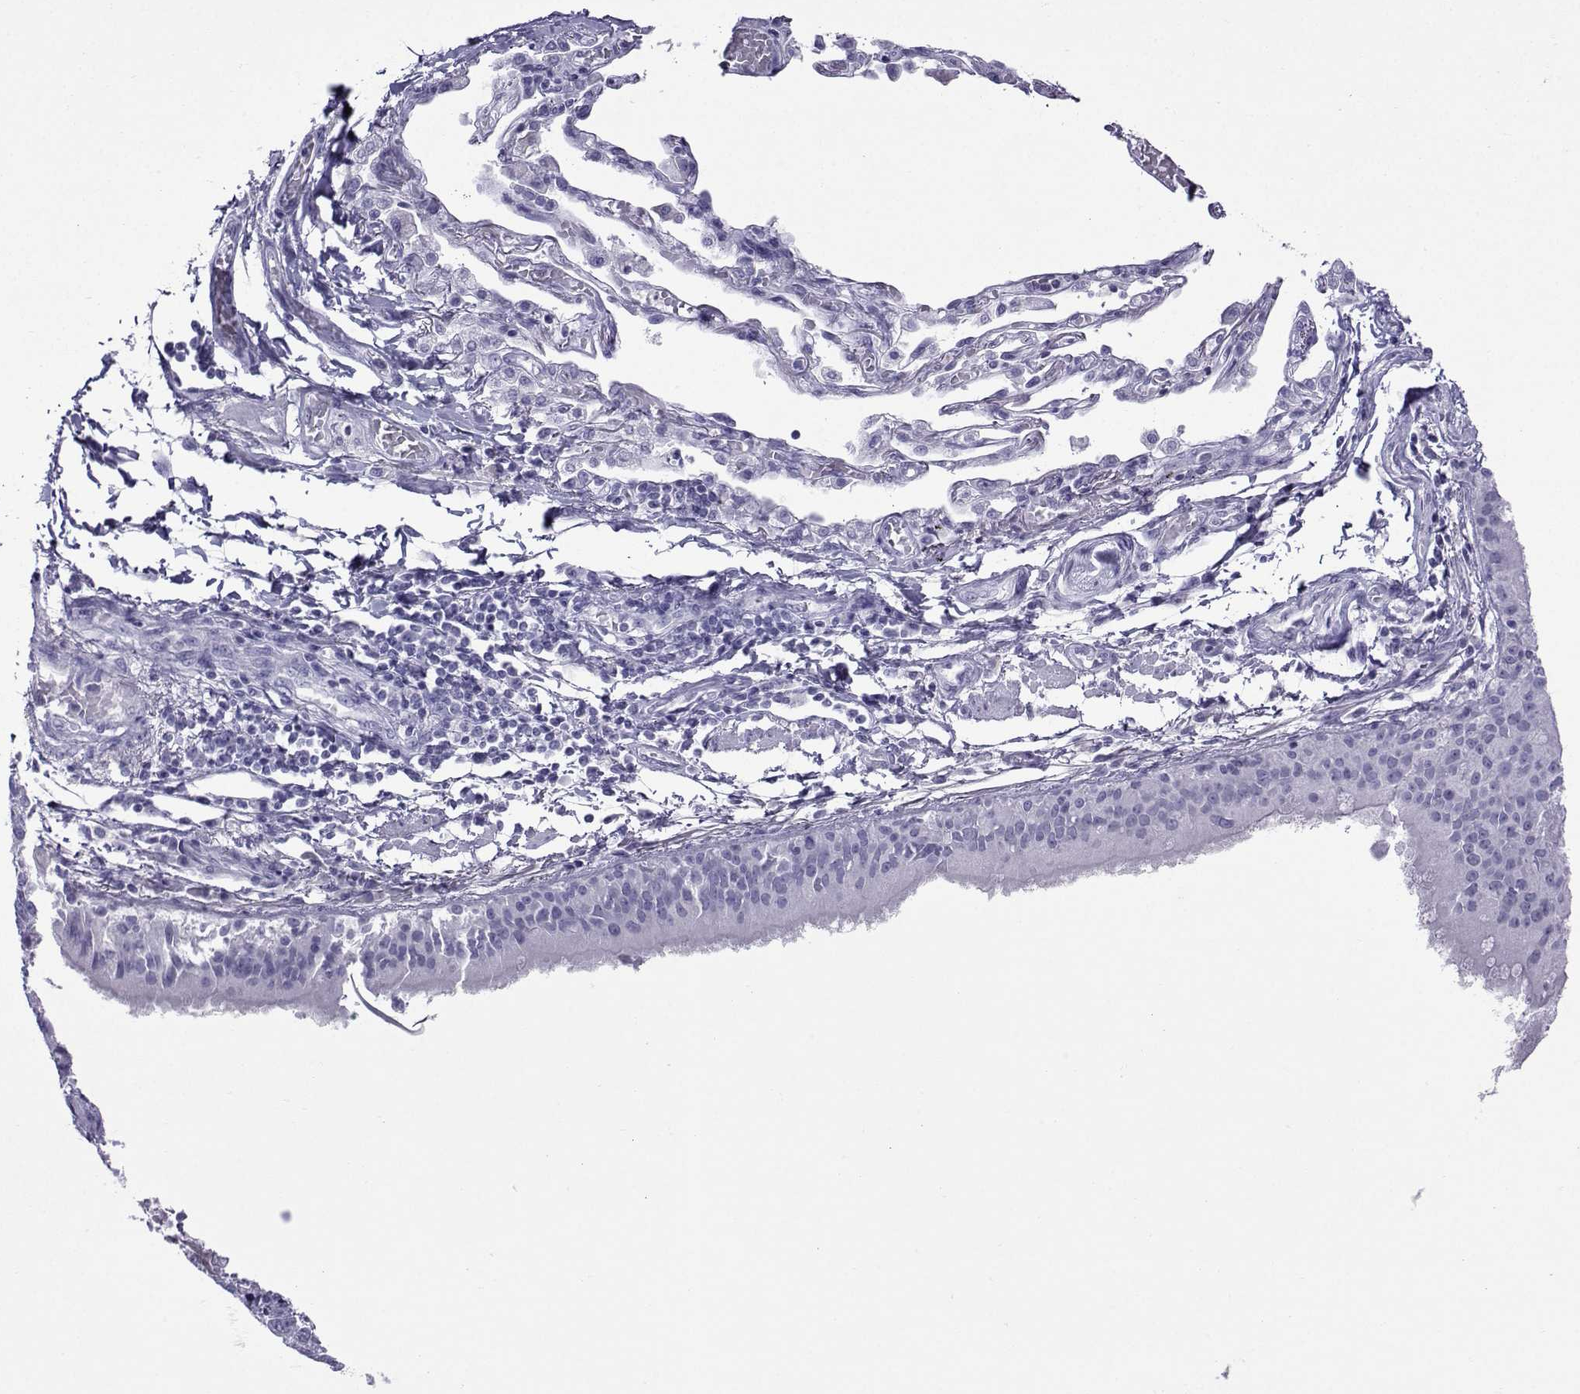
{"staining": {"intensity": "negative", "quantity": "none", "location": "none"}, "tissue": "lung cancer", "cell_type": "Tumor cells", "image_type": "cancer", "snomed": [{"axis": "morphology", "description": "Squamous cell carcinoma, NOS"}, {"axis": "topography", "description": "Lung"}], "caption": "High magnification brightfield microscopy of lung squamous cell carcinoma stained with DAB (brown) and counterstained with hematoxylin (blue): tumor cells show no significant expression.", "gene": "CRYBB1", "patient": {"sex": "male", "age": 73}}